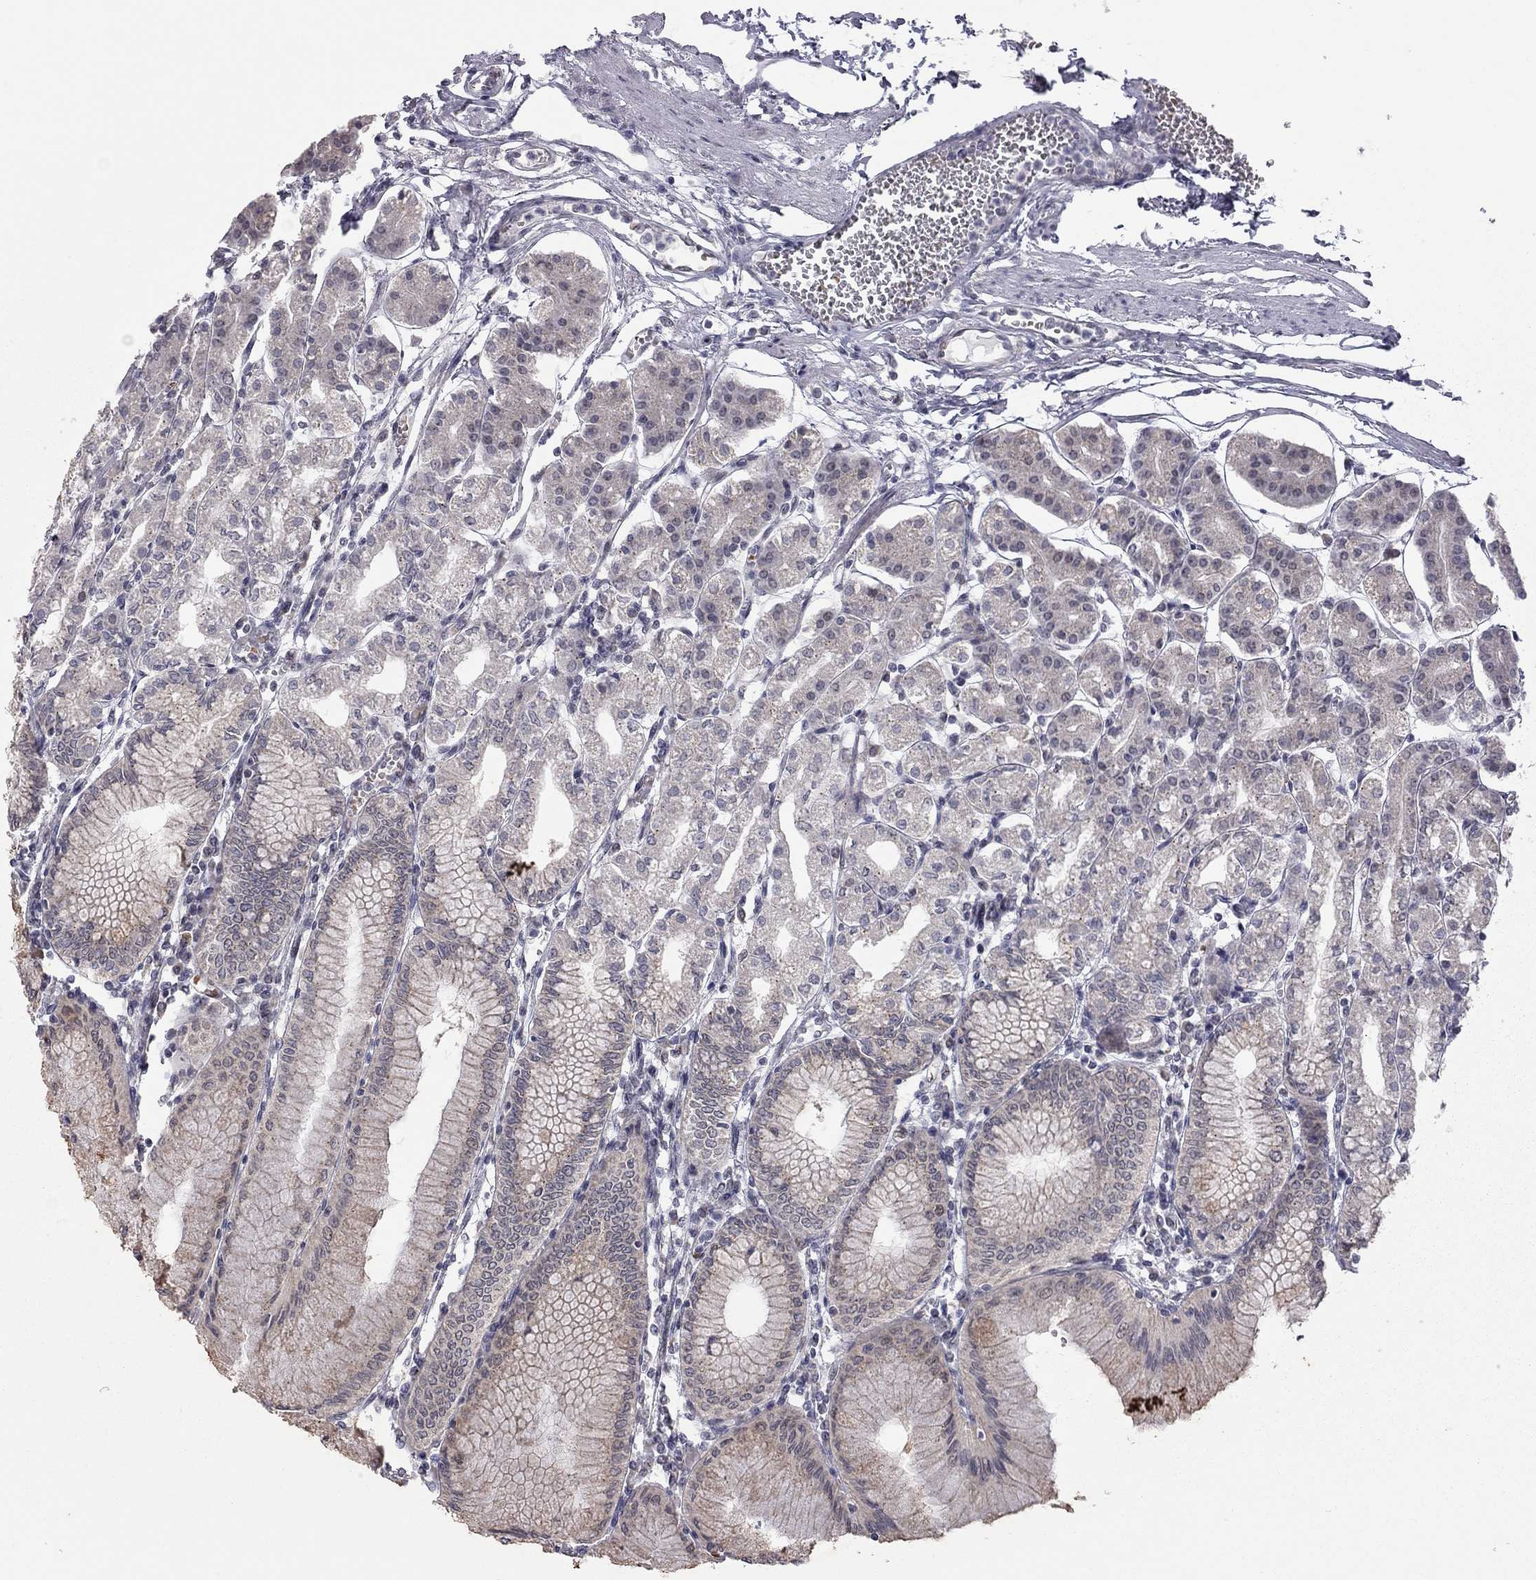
{"staining": {"intensity": "moderate", "quantity": "25%-75%", "location": "cytoplasmic/membranous"}, "tissue": "stomach", "cell_type": "Glandular cells", "image_type": "normal", "snomed": [{"axis": "morphology", "description": "Normal tissue, NOS"}, {"axis": "topography", "description": "Skeletal muscle"}, {"axis": "topography", "description": "Stomach"}], "caption": "Immunohistochemistry (DAB) staining of normal stomach displays moderate cytoplasmic/membranous protein positivity in approximately 25%-75% of glandular cells.", "gene": "MC3R", "patient": {"sex": "female", "age": 57}}